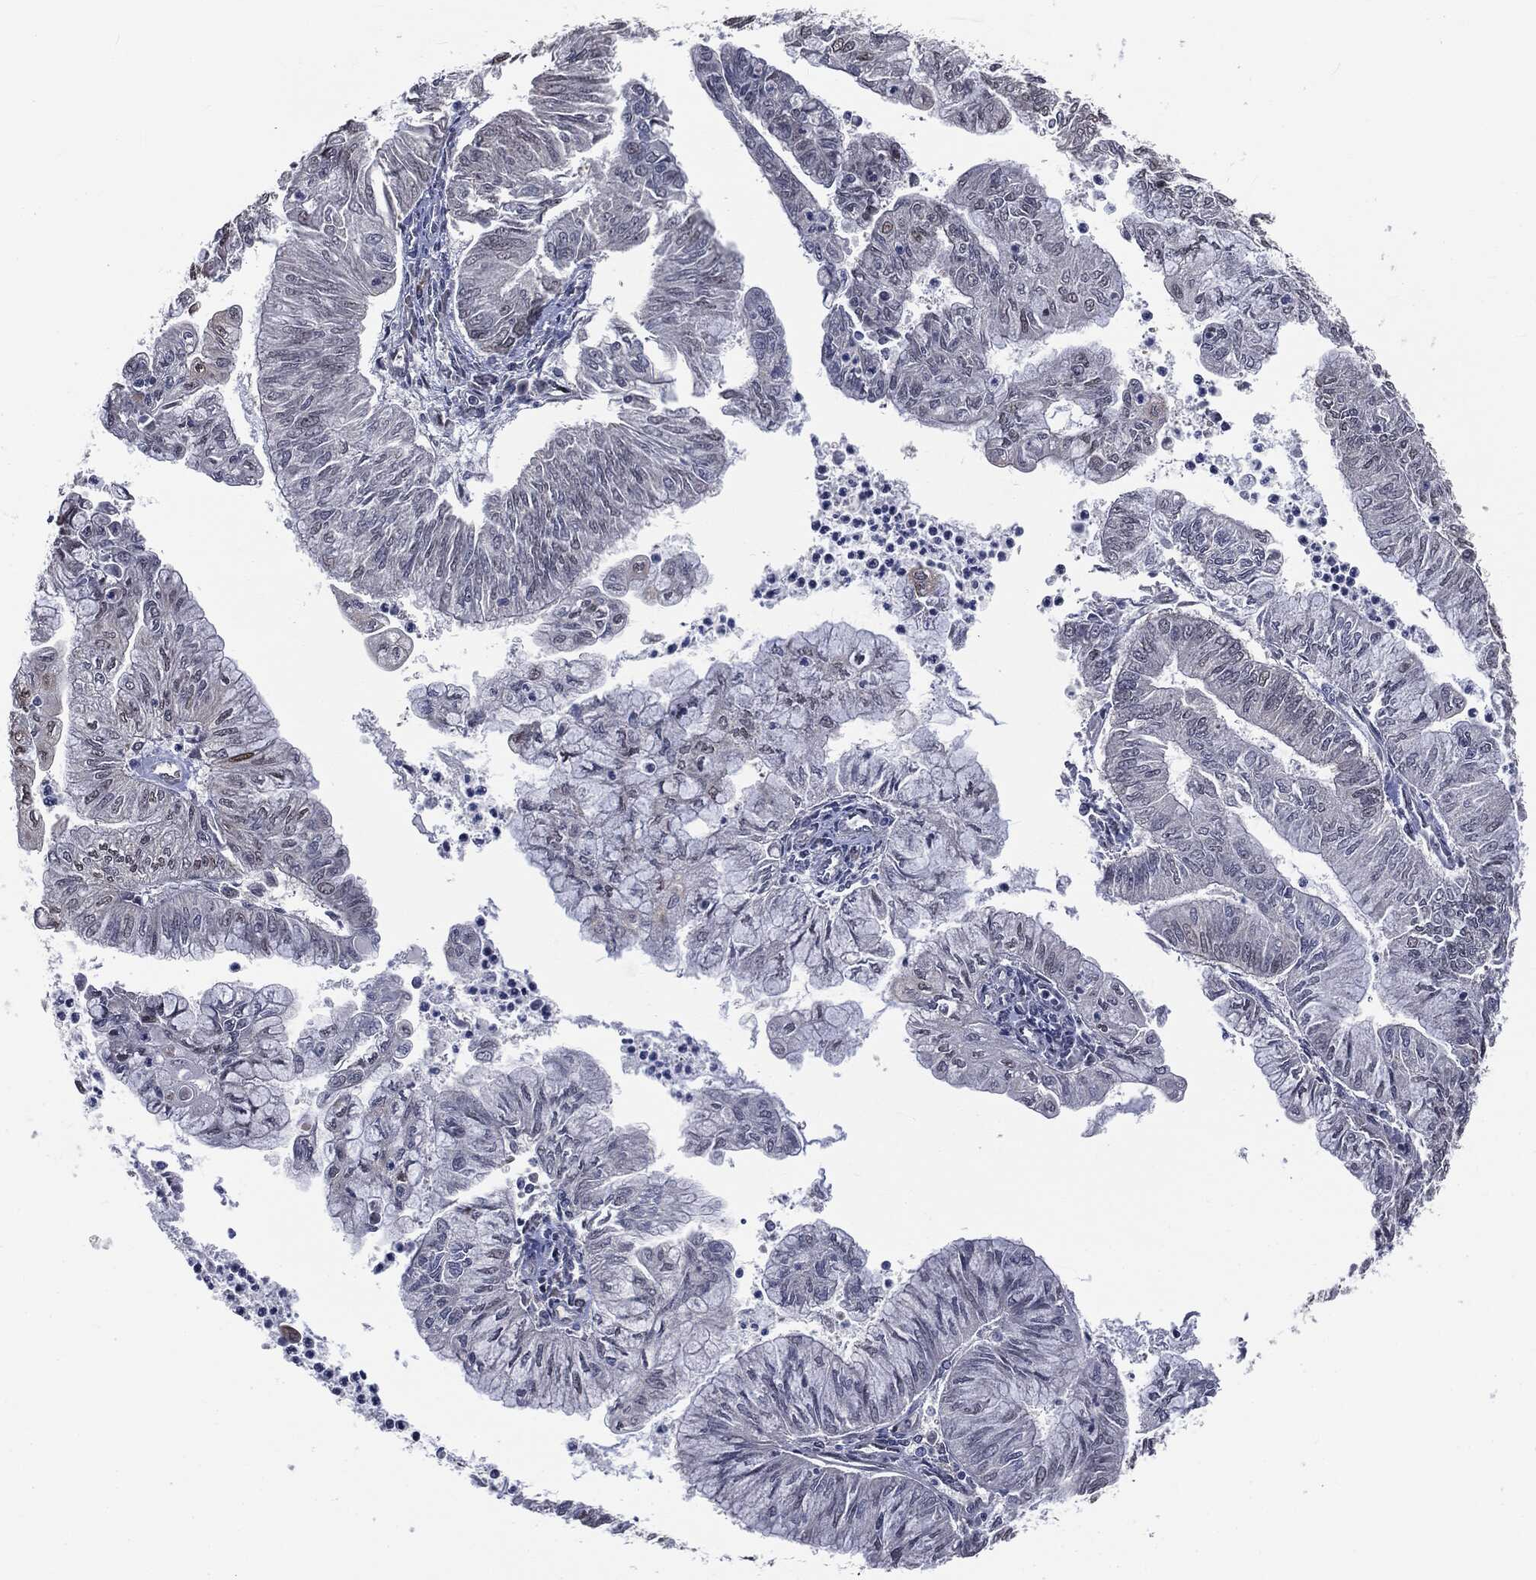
{"staining": {"intensity": "negative", "quantity": "none", "location": "none"}, "tissue": "endometrial cancer", "cell_type": "Tumor cells", "image_type": "cancer", "snomed": [{"axis": "morphology", "description": "Adenocarcinoma, NOS"}, {"axis": "topography", "description": "Endometrium"}], "caption": "Human endometrial cancer stained for a protein using immunohistochemistry shows no positivity in tumor cells.", "gene": "SHLD2", "patient": {"sex": "female", "age": 59}}